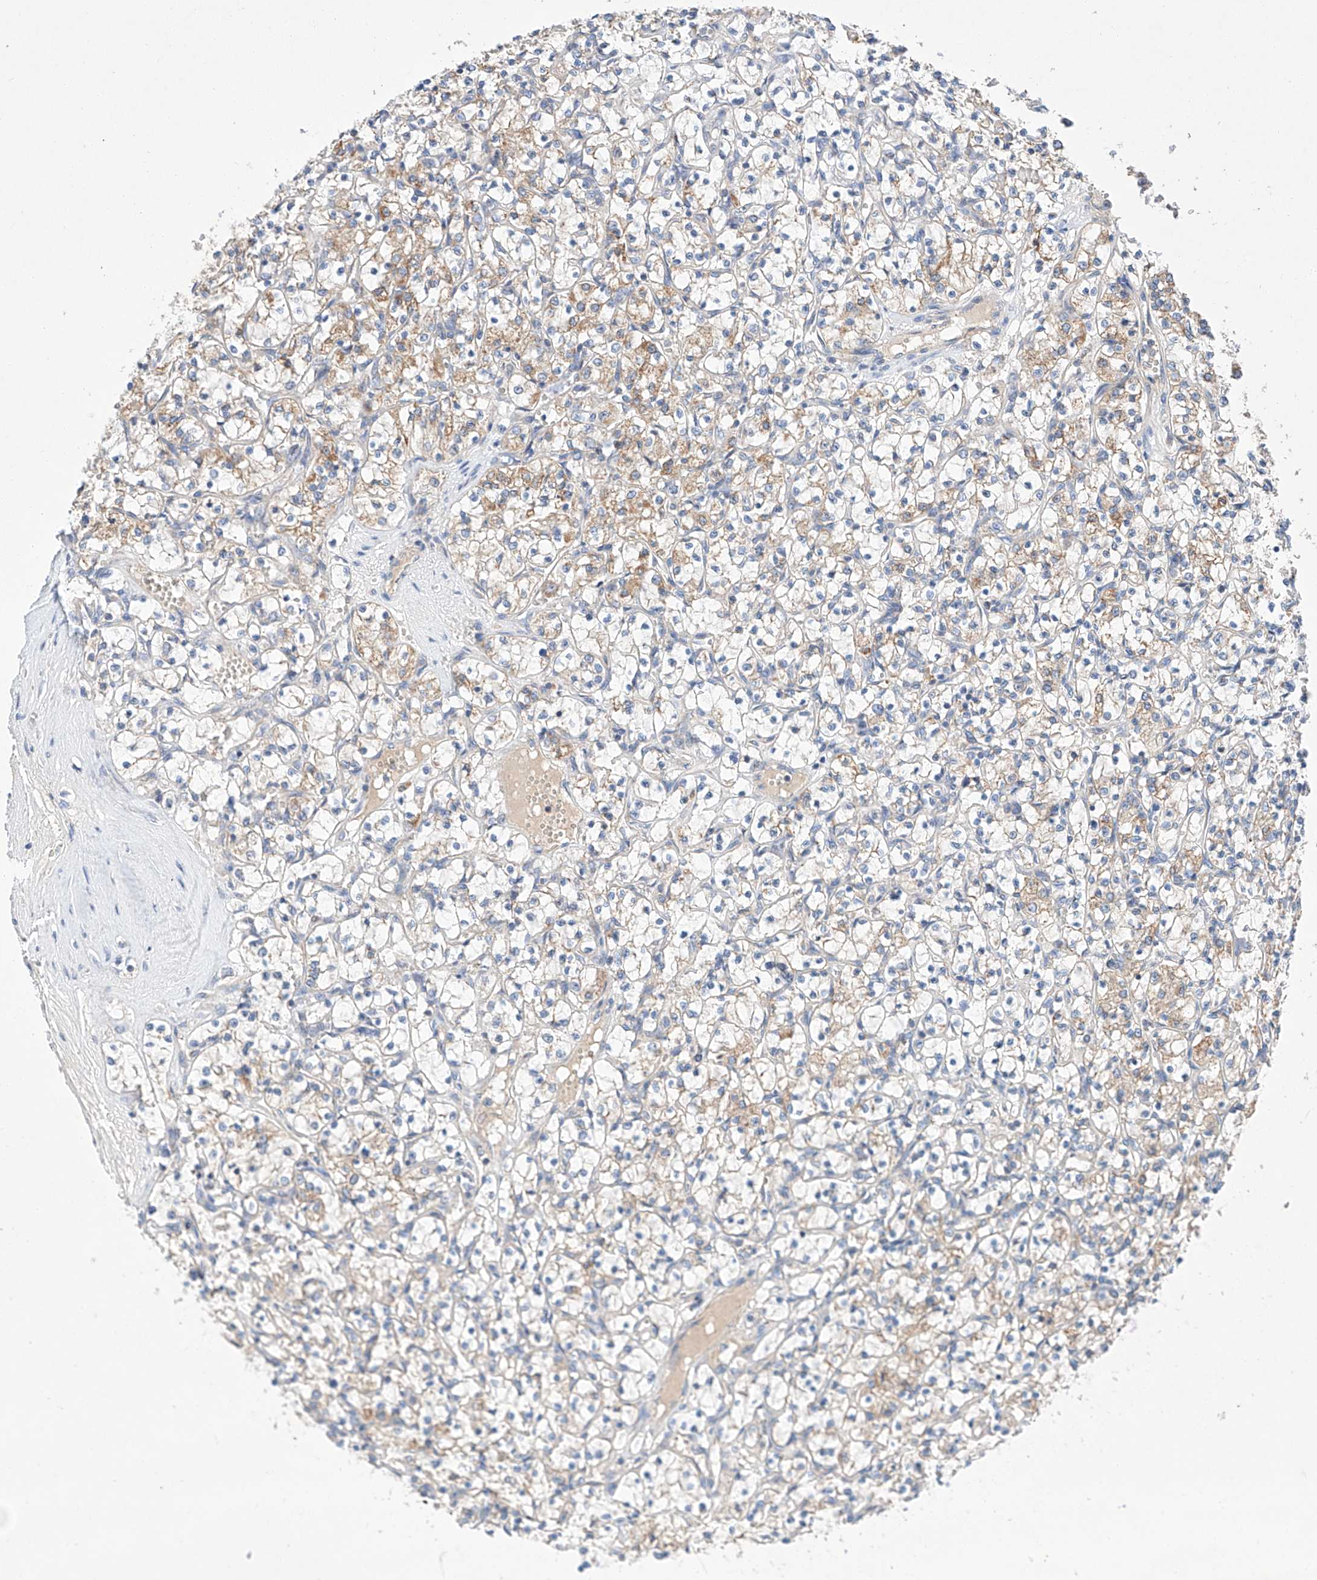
{"staining": {"intensity": "weak", "quantity": "<25%", "location": "cytoplasmic/membranous"}, "tissue": "renal cancer", "cell_type": "Tumor cells", "image_type": "cancer", "snomed": [{"axis": "morphology", "description": "Adenocarcinoma, NOS"}, {"axis": "topography", "description": "Kidney"}], "caption": "Renal cancer (adenocarcinoma) stained for a protein using IHC reveals no positivity tumor cells.", "gene": "C6orf118", "patient": {"sex": "female", "age": 69}}